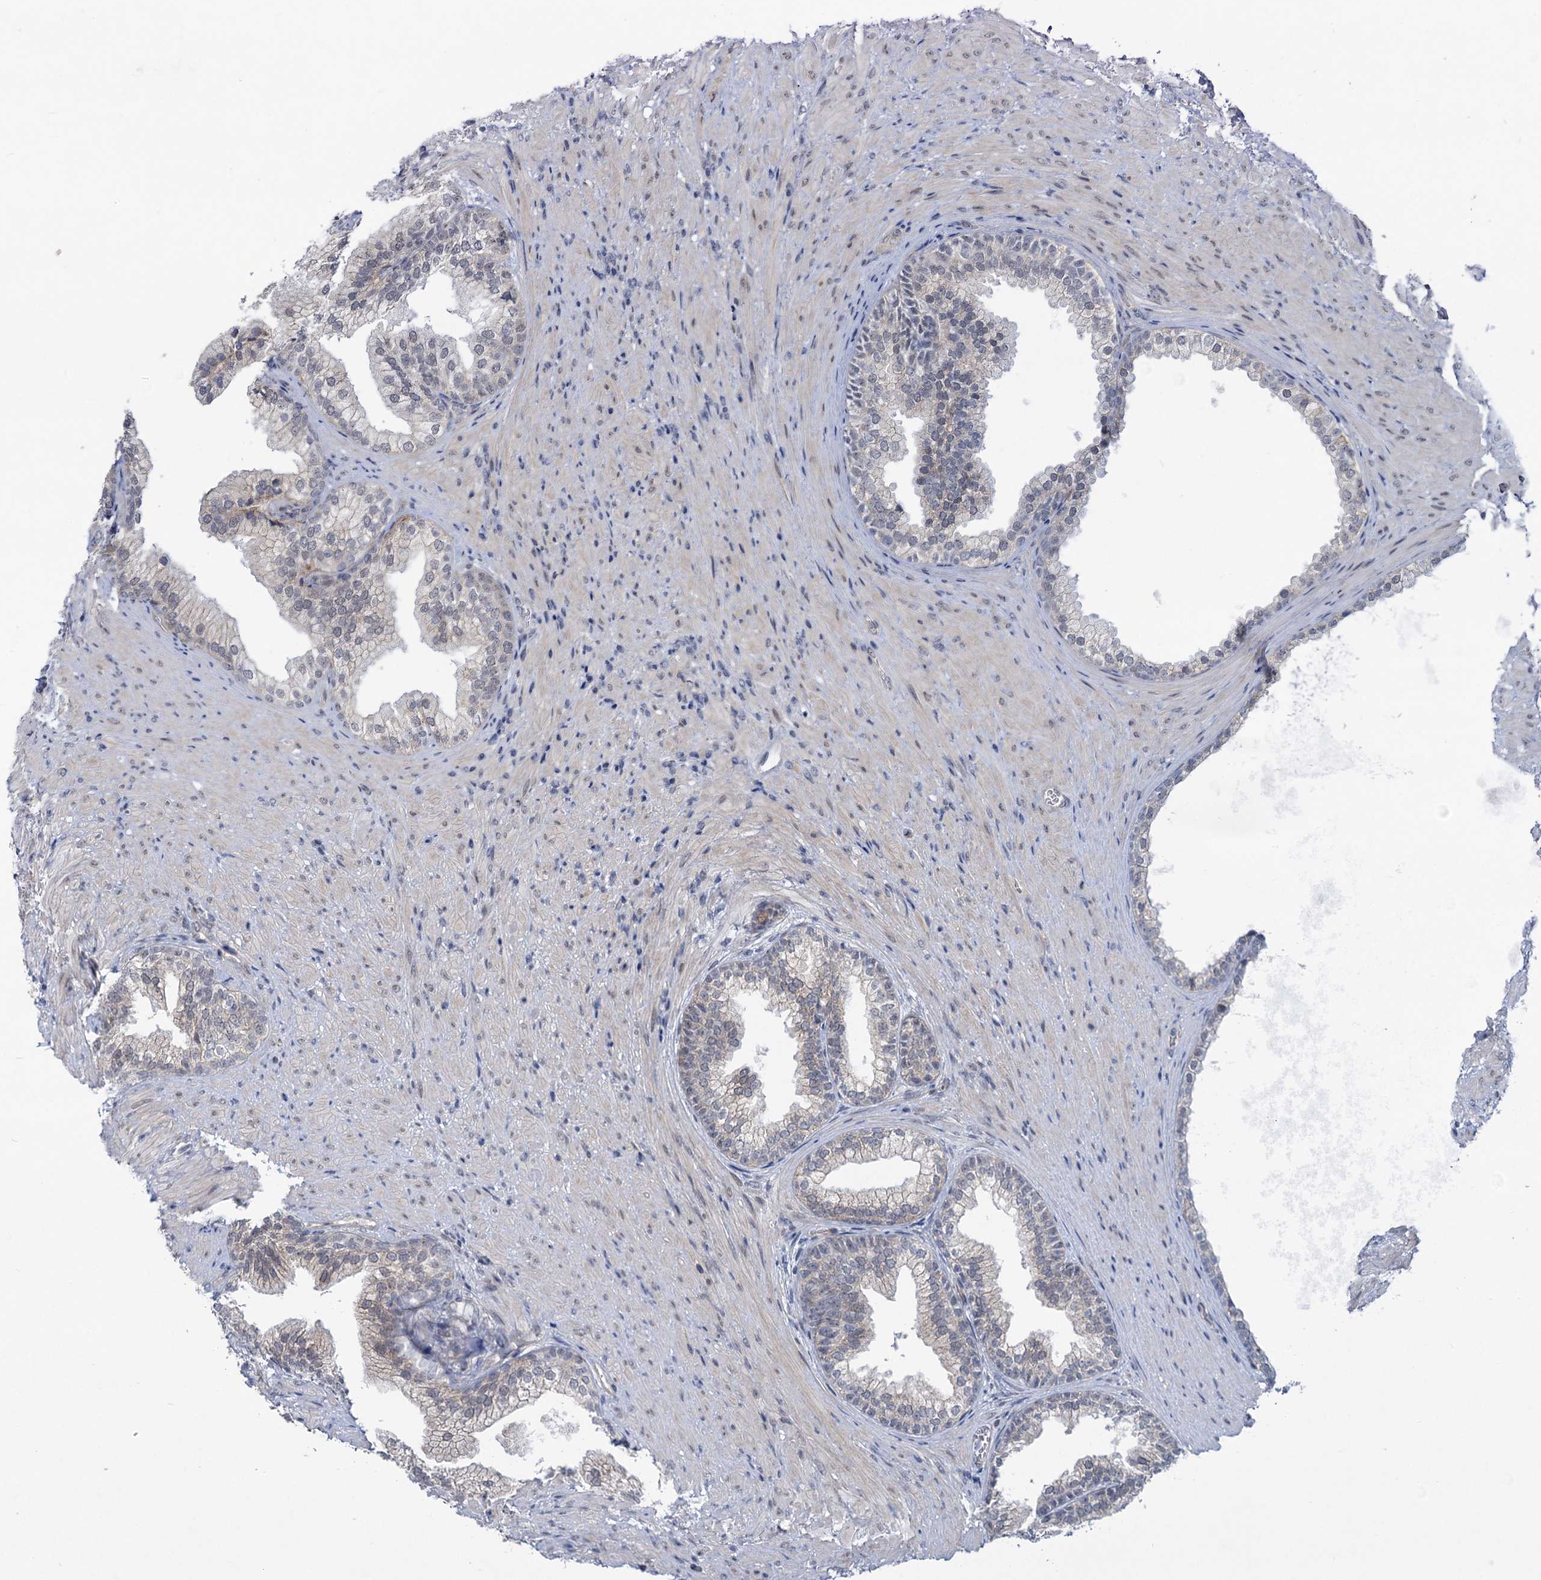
{"staining": {"intensity": "moderate", "quantity": "<25%", "location": "cytoplasmic/membranous"}, "tissue": "prostate", "cell_type": "Glandular cells", "image_type": "normal", "snomed": [{"axis": "morphology", "description": "Normal tissue, NOS"}, {"axis": "topography", "description": "Prostate"}], "caption": "The photomicrograph demonstrates immunohistochemical staining of normal prostate. There is moderate cytoplasmic/membranous staining is present in about <25% of glandular cells. (brown staining indicates protein expression, while blue staining denotes nuclei).", "gene": "MBLAC2", "patient": {"sex": "male", "age": 76}}